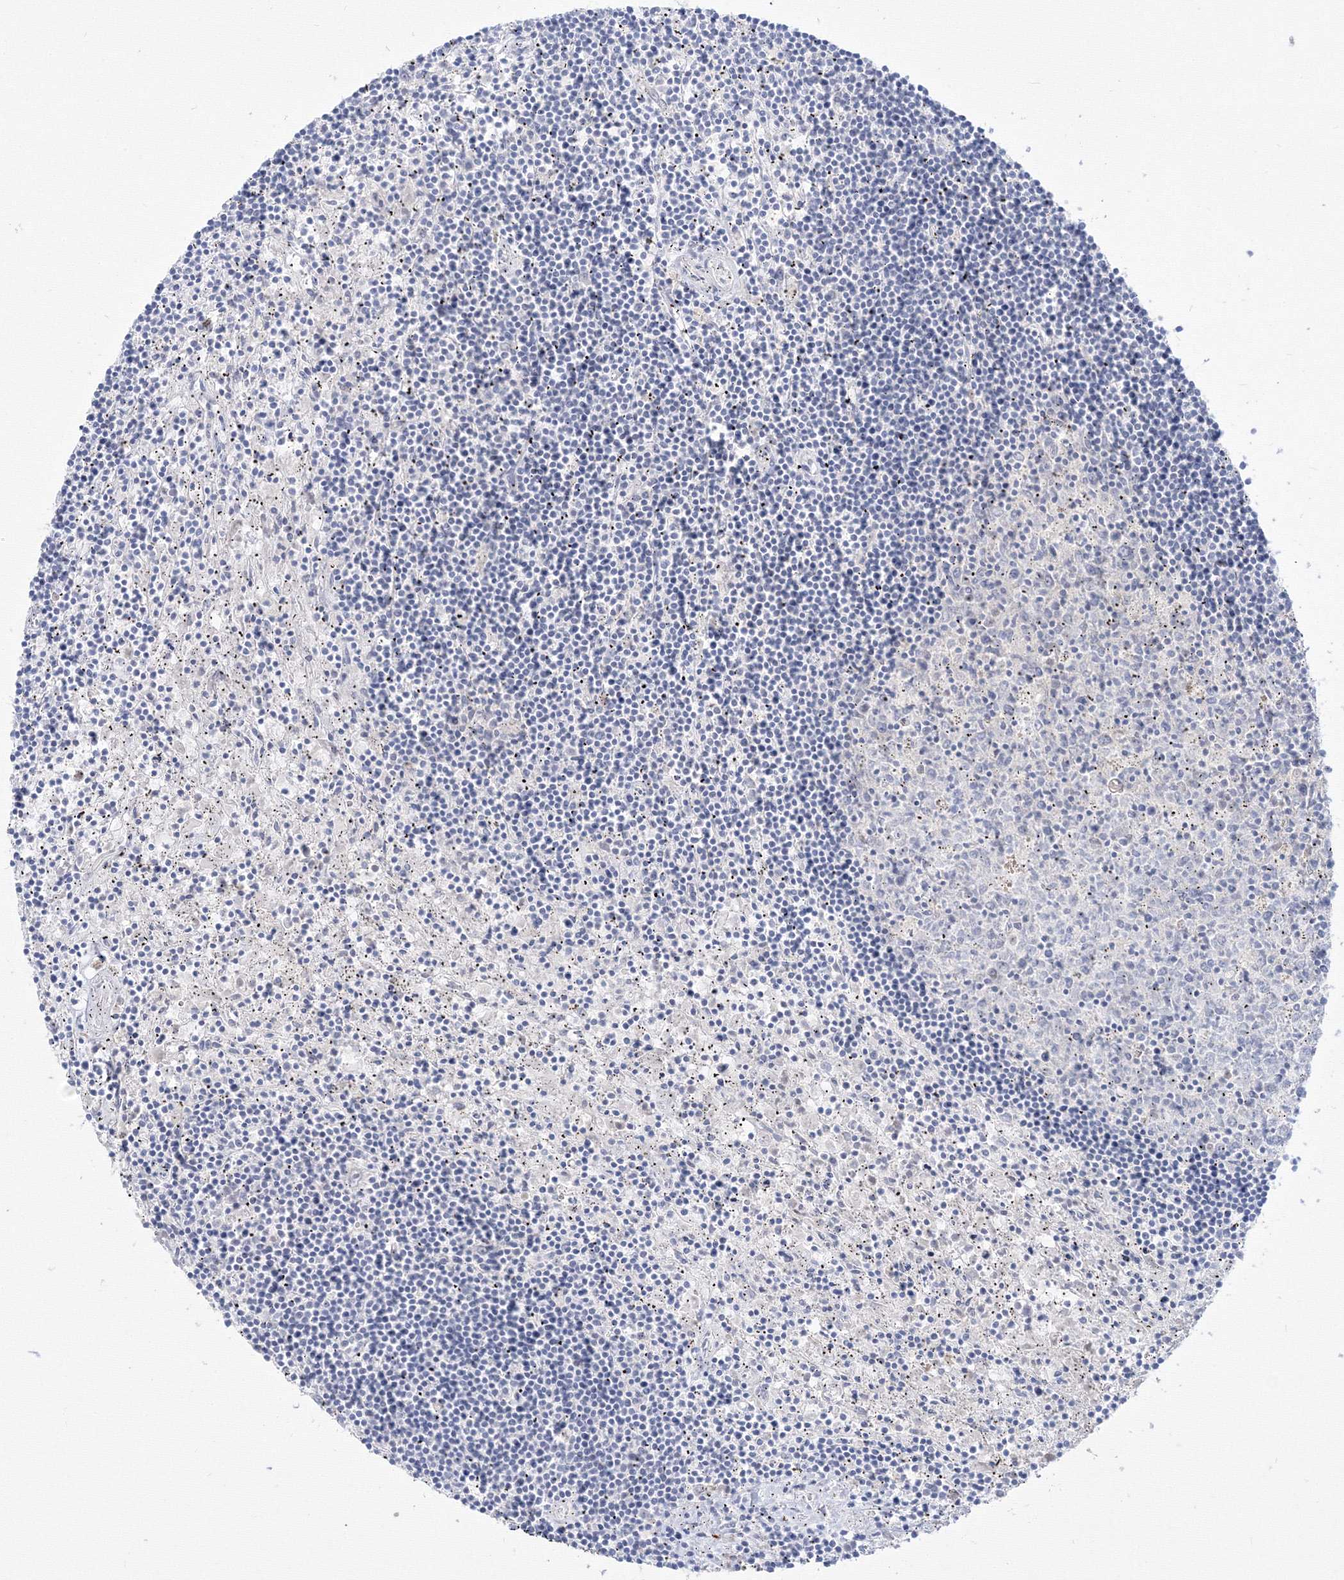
{"staining": {"intensity": "negative", "quantity": "none", "location": "none"}, "tissue": "lymphoma", "cell_type": "Tumor cells", "image_type": "cancer", "snomed": [{"axis": "morphology", "description": "Malignant lymphoma, non-Hodgkin's type, Low grade"}, {"axis": "topography", "description": "Spleen"}], "caption": "Image shows no significant protein positivity in tumor cells of low-grade malignant lymphoma, non-Hodgkin's type.", "gene": "FBXL8", "patient": {"sex": "male", "age": 76}}